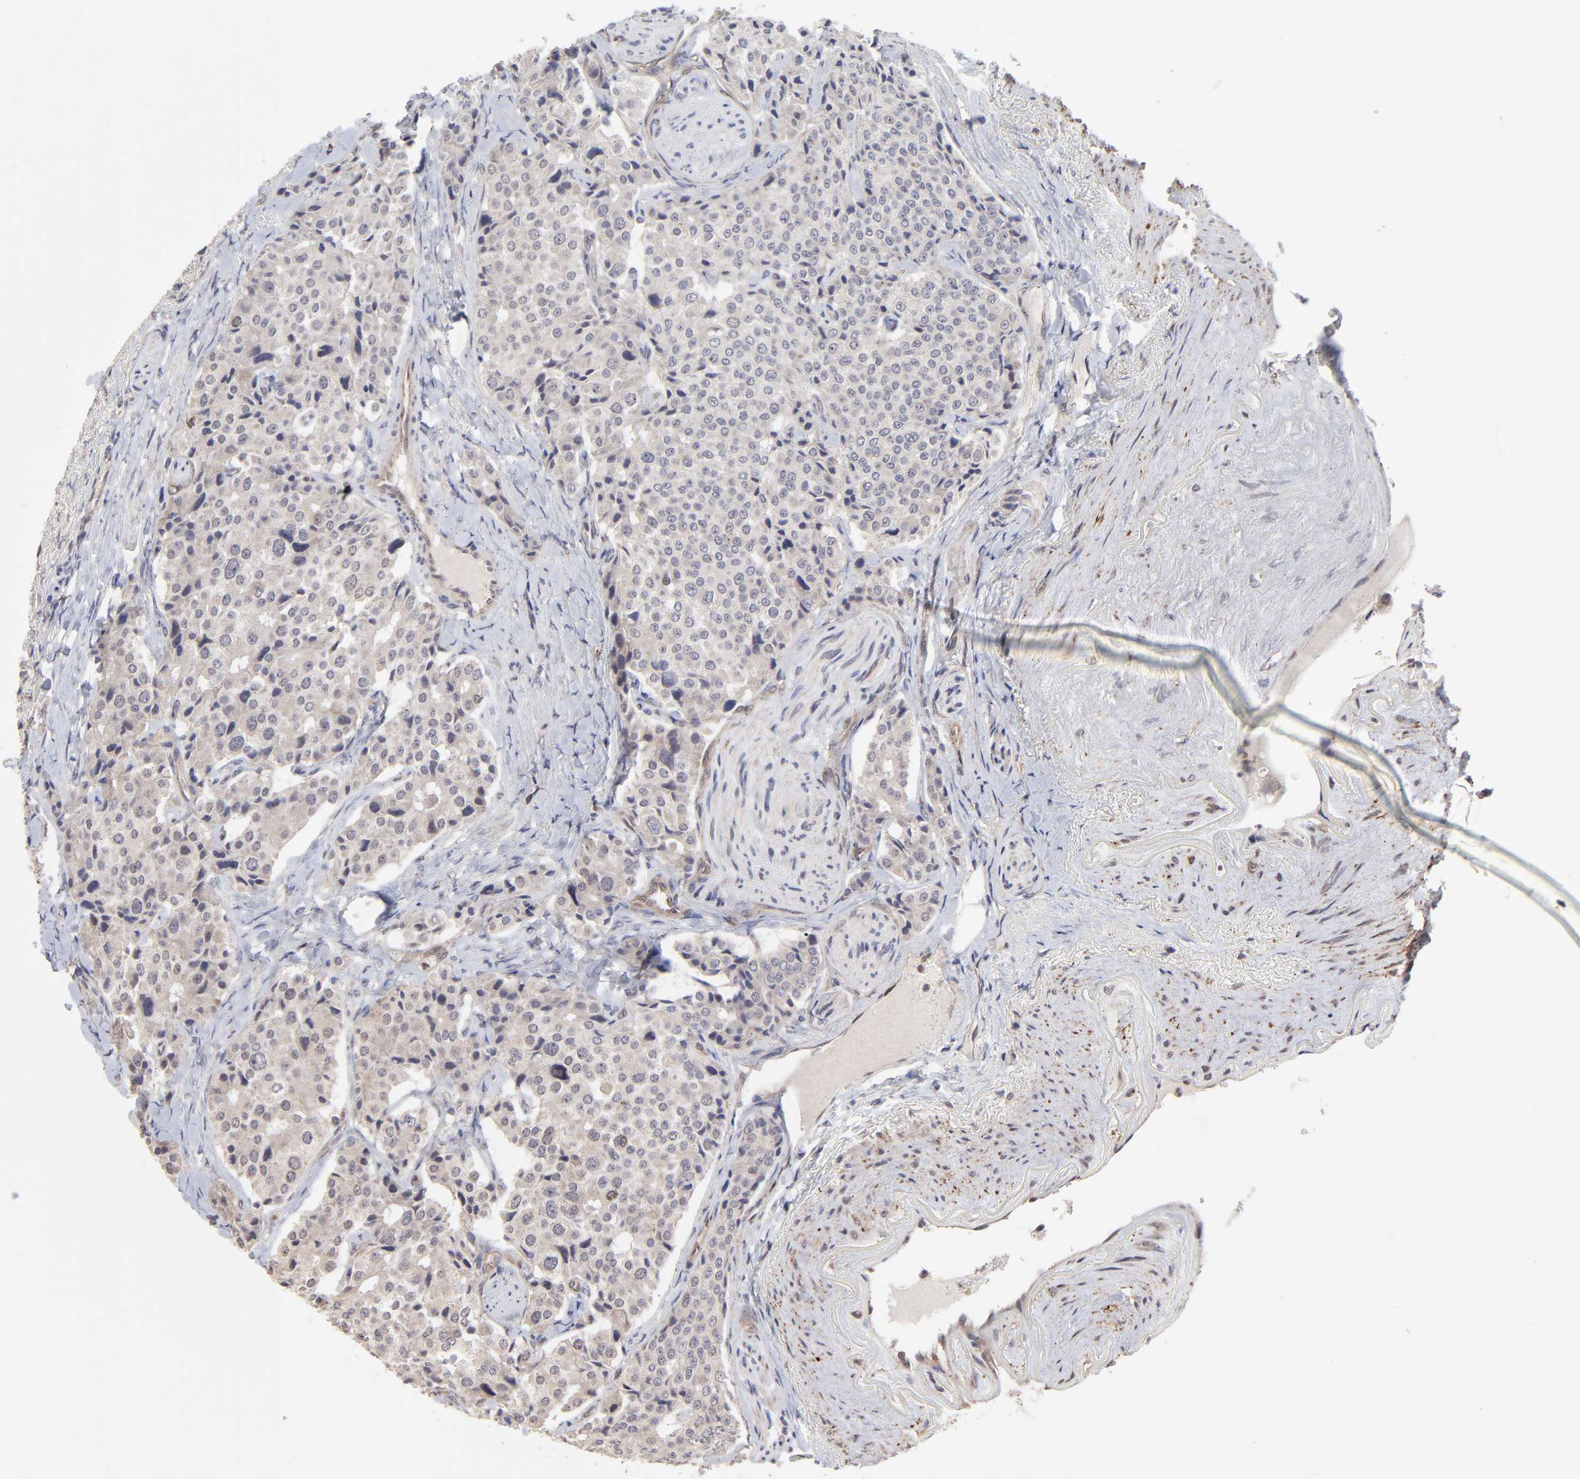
{"staining": {"intensity": "weak", "quantity": "<25%", "location": "cytoplasmic/membranous"}, "tissue": "carcinoid", "cell_type": "Tumor cells", "image_type": "cancer", "snomed": [{"axis": "morphology", "description": "Carcinoid, malignant, NOS"}, {"axis": "topography", "description": "Colon"}], "caption": "Carcinoid (malignant) stained for a protein using immunohistochemistry shows no staining tumor cells.", "gene": "ZNF419", "patient": {"sex": "female", "age": 61}}